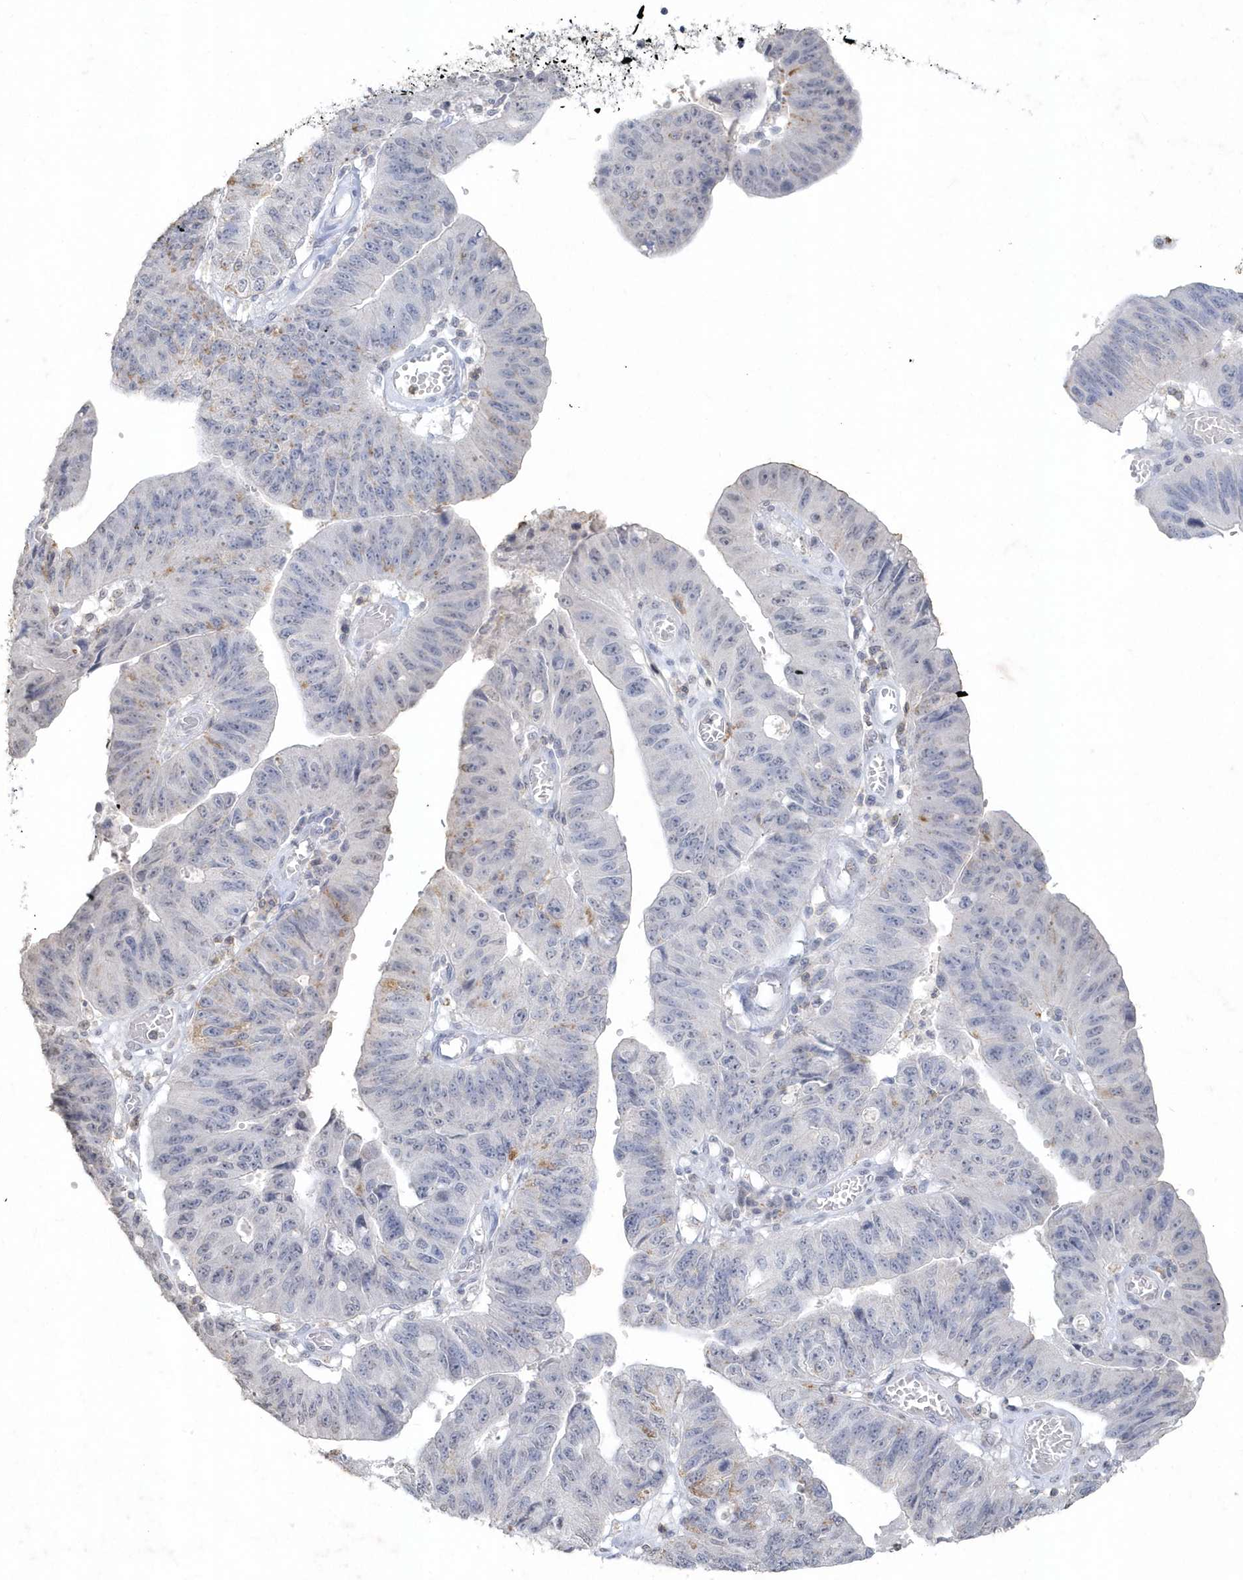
{"staining": {"intensity": "weak", "quantity": "<25%", "location": "cytoplasmic/membranous"}, "tissue": "stomach cancer", "cell_type": "Tumor cells", "image_type": "cancer", "snomed": [{"axis": "morphology", "description": "Adenocarcinoma, NOS"}, {"axis": "topography", "description": "Stomach"}], "caption": "There is no significant expression in tumor cells of adenocarcinoma (stomach).", "gene": "PDCD1", "patient": {"sex": "male", "age": 59}}